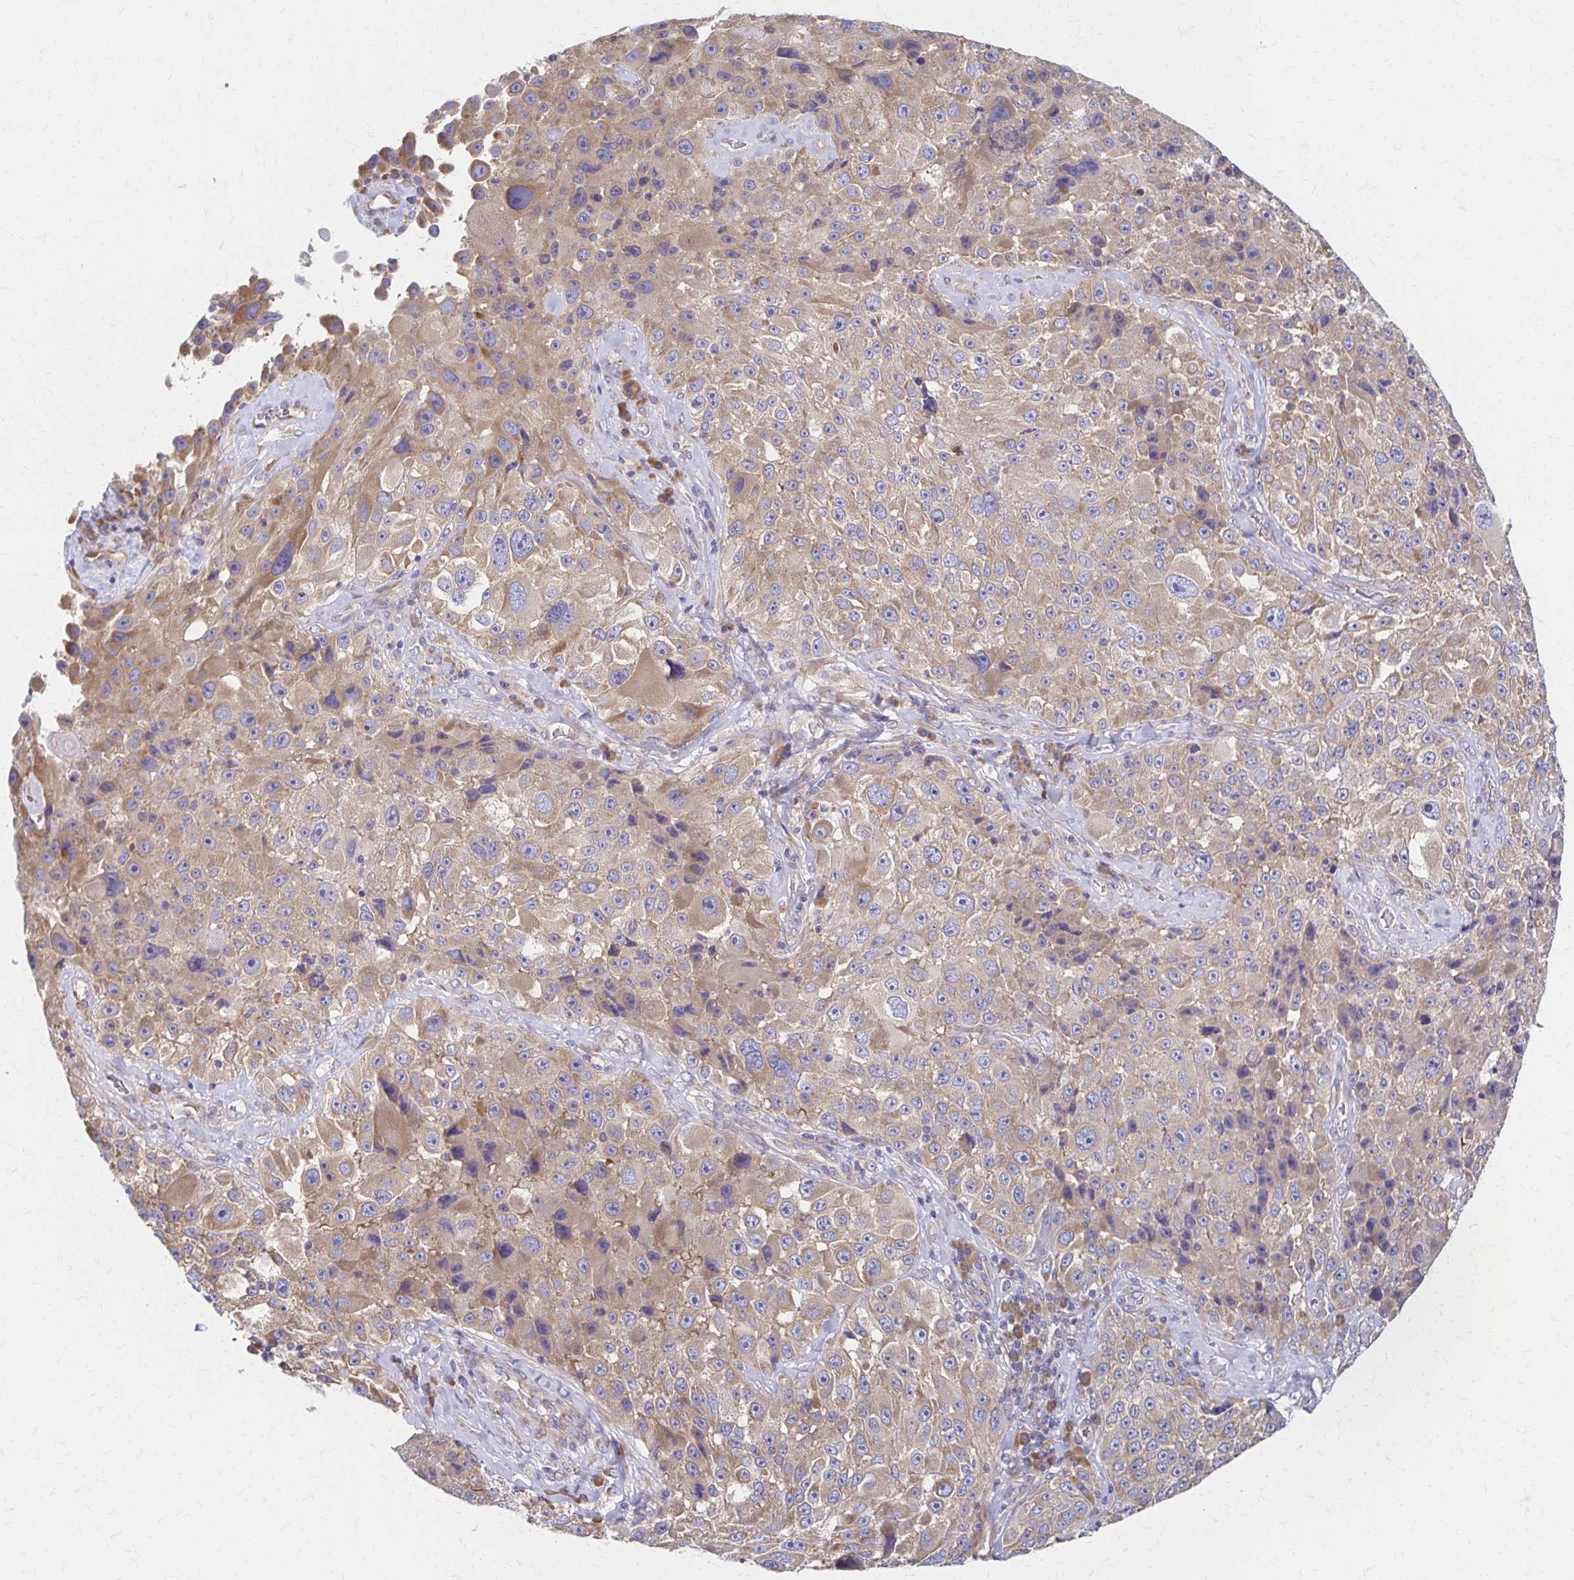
{"staining": {"intensity": "moderate", "quantity": ">75%", "location": "cytoplasmic/membranous"}, "tissue": "melanoma", "cell_type": "Tumor cells", "image_type": "cancer", "snomed": [{"axis": "morphology", "description": "Malignant melanoma, Metastatic site"}, {"axis": "topography", "description": "Lymph node"}], "caption": "Melanoma tissue shows moderate cytoplasmic/membranous positivity in approximately >75% of tumor cells, visualized by immunohistochemistry.", "gene": "RPL27A", "patient": {"sex": "male", "age": 62}}